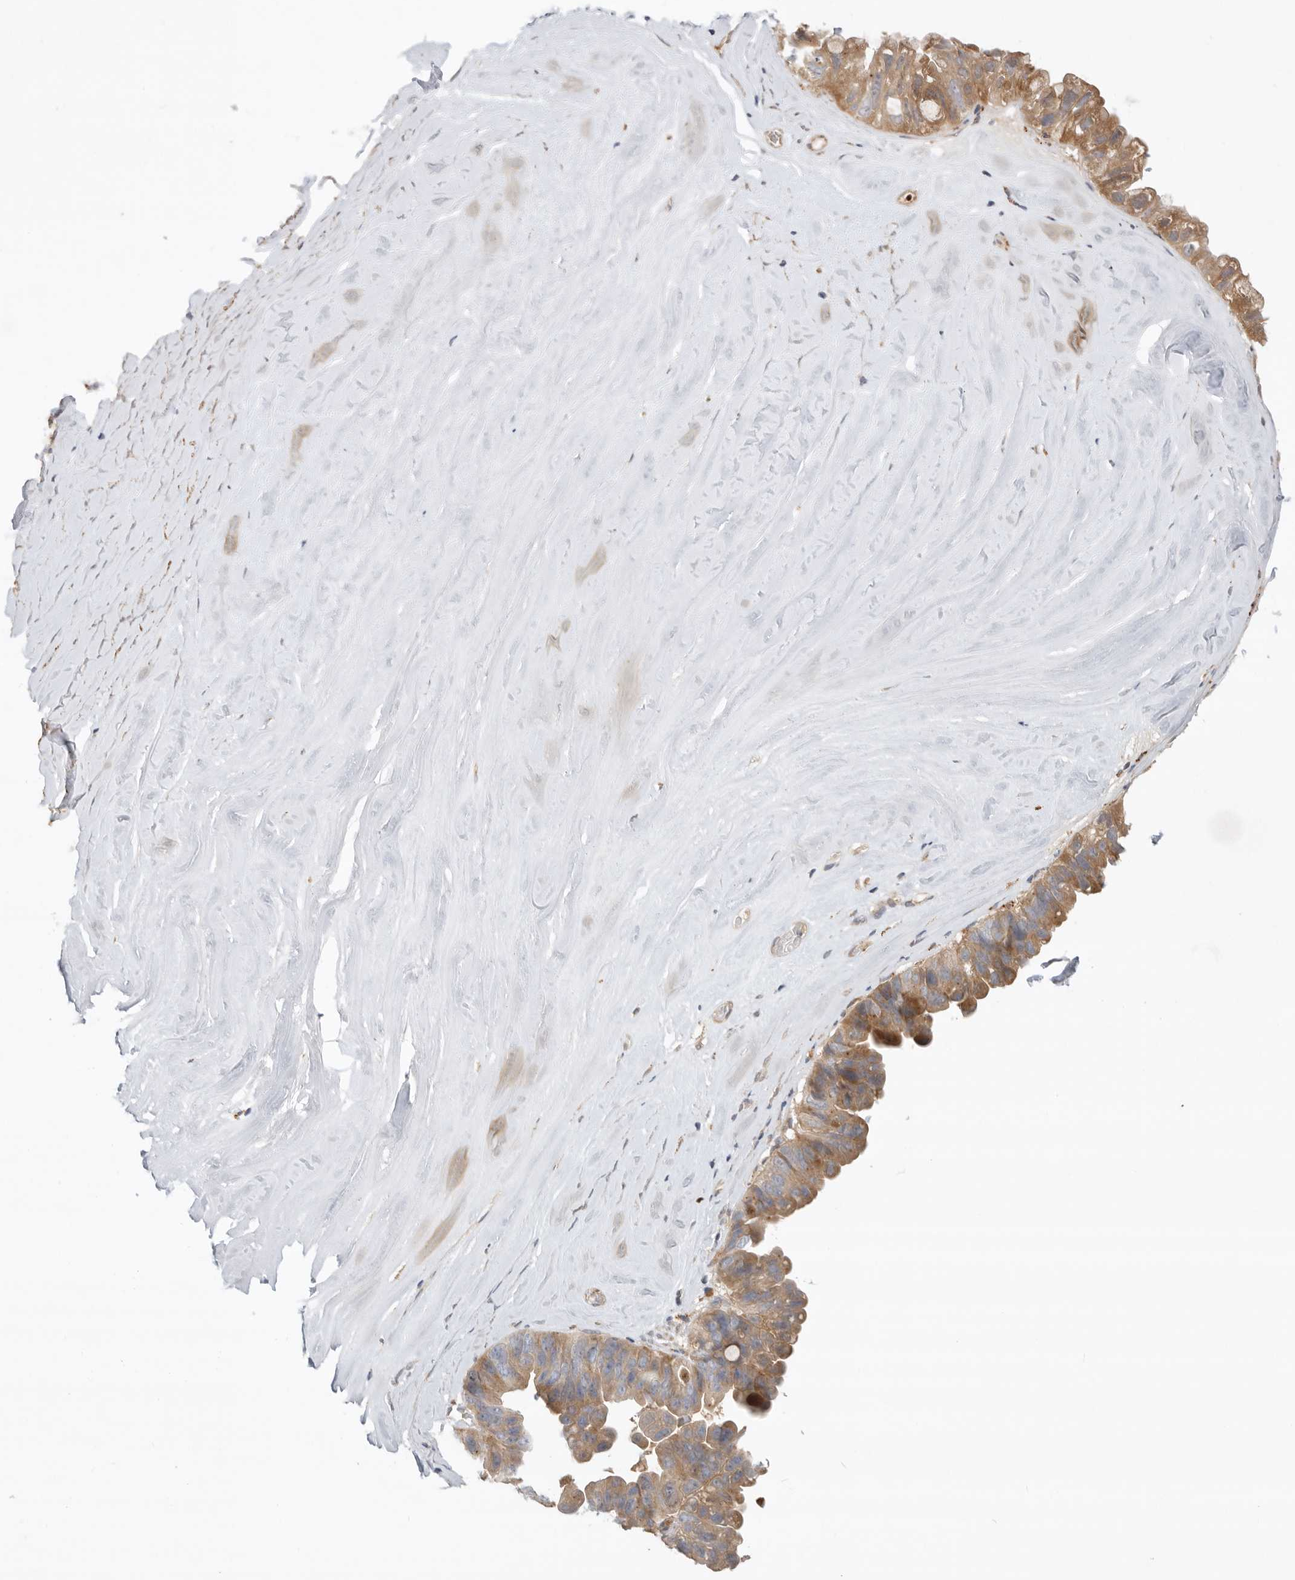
{"staining": {"intensity": "moderate", "quantity": ">75%", "location": "cytoplasmic/membranous"}, "tissue": "ovarian cancer", "cell_type": "Tumor cells", "image_type": "cancer", "snomed": [{"axis": "morphology", "description": "Cystadenocarcinoma, mucinous, NOS"}, {"axis": "topography", "description": "Ovary"}], "caption": "Immunohistochemical staining of human ovarian cancer (mucinous cystadenocarcinoma) reveals medium levels of moderate cytoplasmic/membranous staining in about >75% of tumor cells. Using DAB (brown) and hematoxylin (blue) stains, captured at high magnification using brightfield microscopy.", "gene": "GNE", "patient": {"sex": "female", "age": 61}}